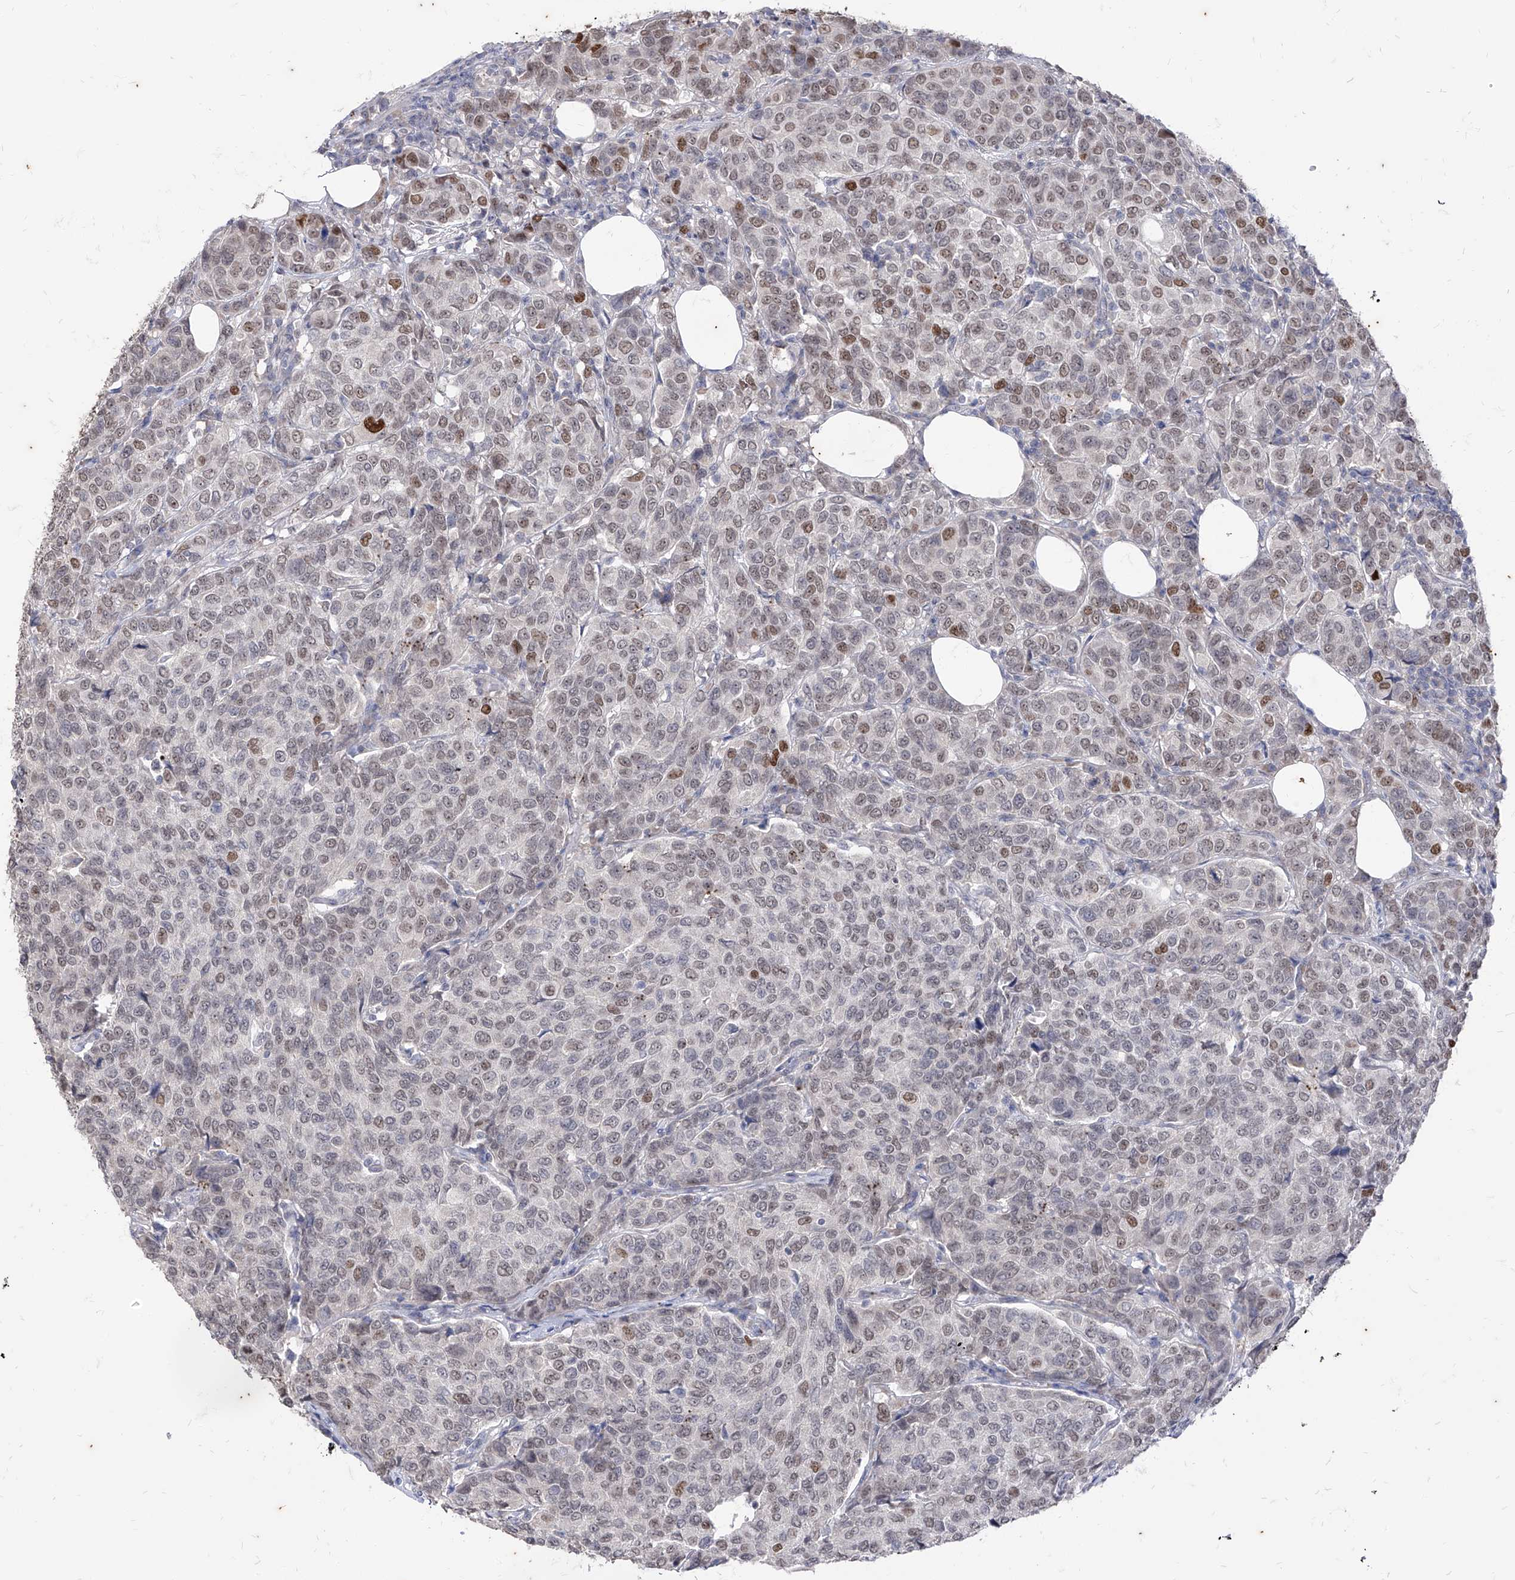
{"staining": {"intensity": "moderate", "quantity": "<25%", "location": "nuclear"}, "tissue": "breast cancer", "cell_type": "Tumor cells", "image_type": "cancer", "snomed": [{"axis": "morphology", "description": "Duct carcinoma"}, {"axis": "topography", "description": "Breast"}], "caption": "IHC of human intraductal carcinoma (breast) displays low levels of moderate nuclear positivity in about <25% of tumor cells. (IHC, brightfield microscopy, high magnification).", "gene": "PHF20L1", "patient": {"sex": "female", "age": 55}}